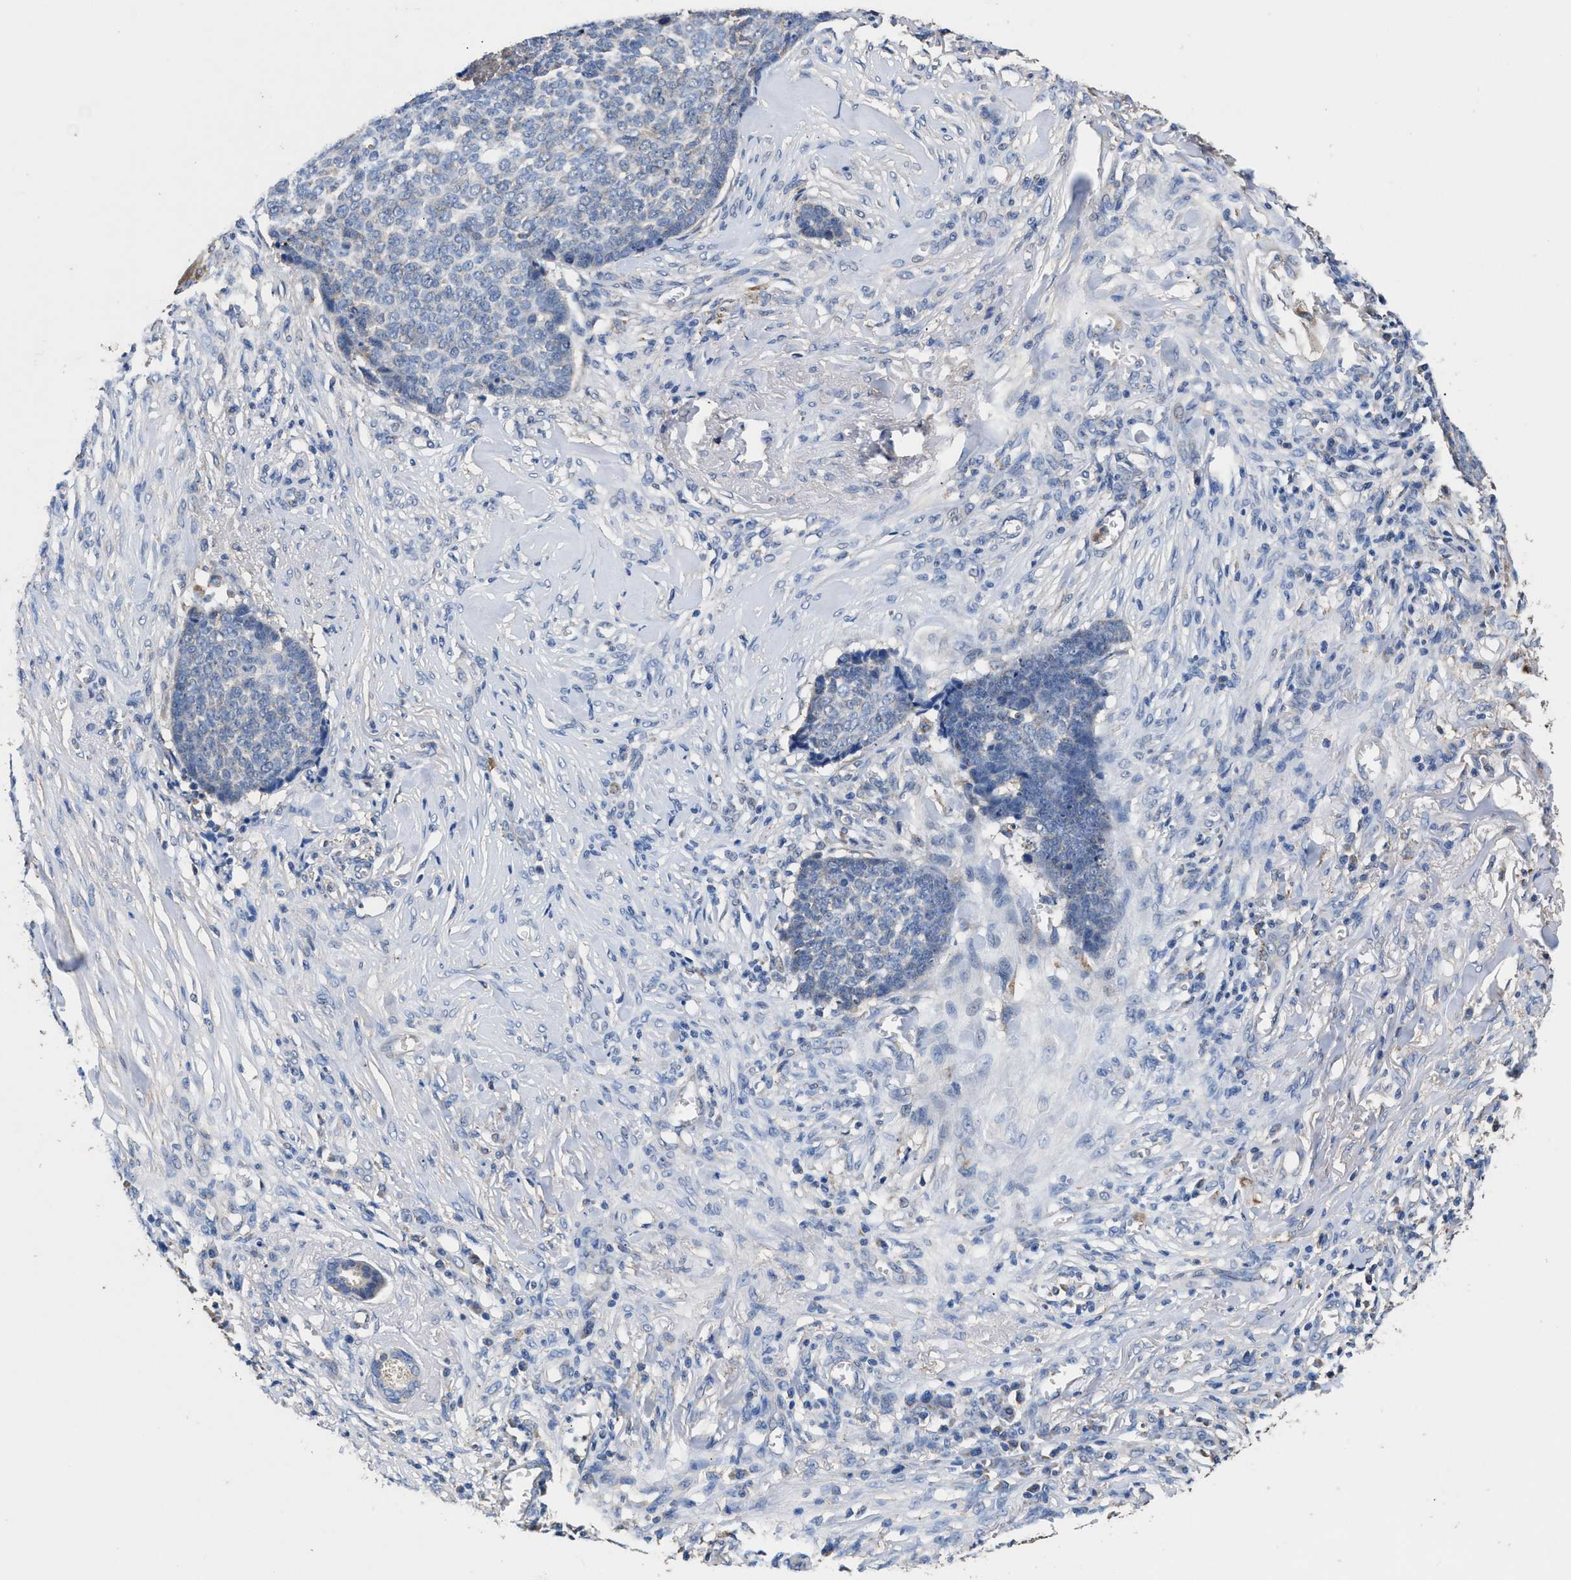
{"staining": {"intensity": "negative", "quantity": "none", "location": "none"}, "tissue": "skin cancer", "cell_type": "Tumor cells", "image_type": "cancer", "snomed": [{"axis": "morphology", "description": "Basal cell carcinoma"}, {"axis": "topography", "description": "Skin"}], "caption": "The micrograph exhibits no staining of tumor cells in skin basal cell carcinoma.", "gene": "ACLY", "patient": {"sex": "male", "age": 84}}